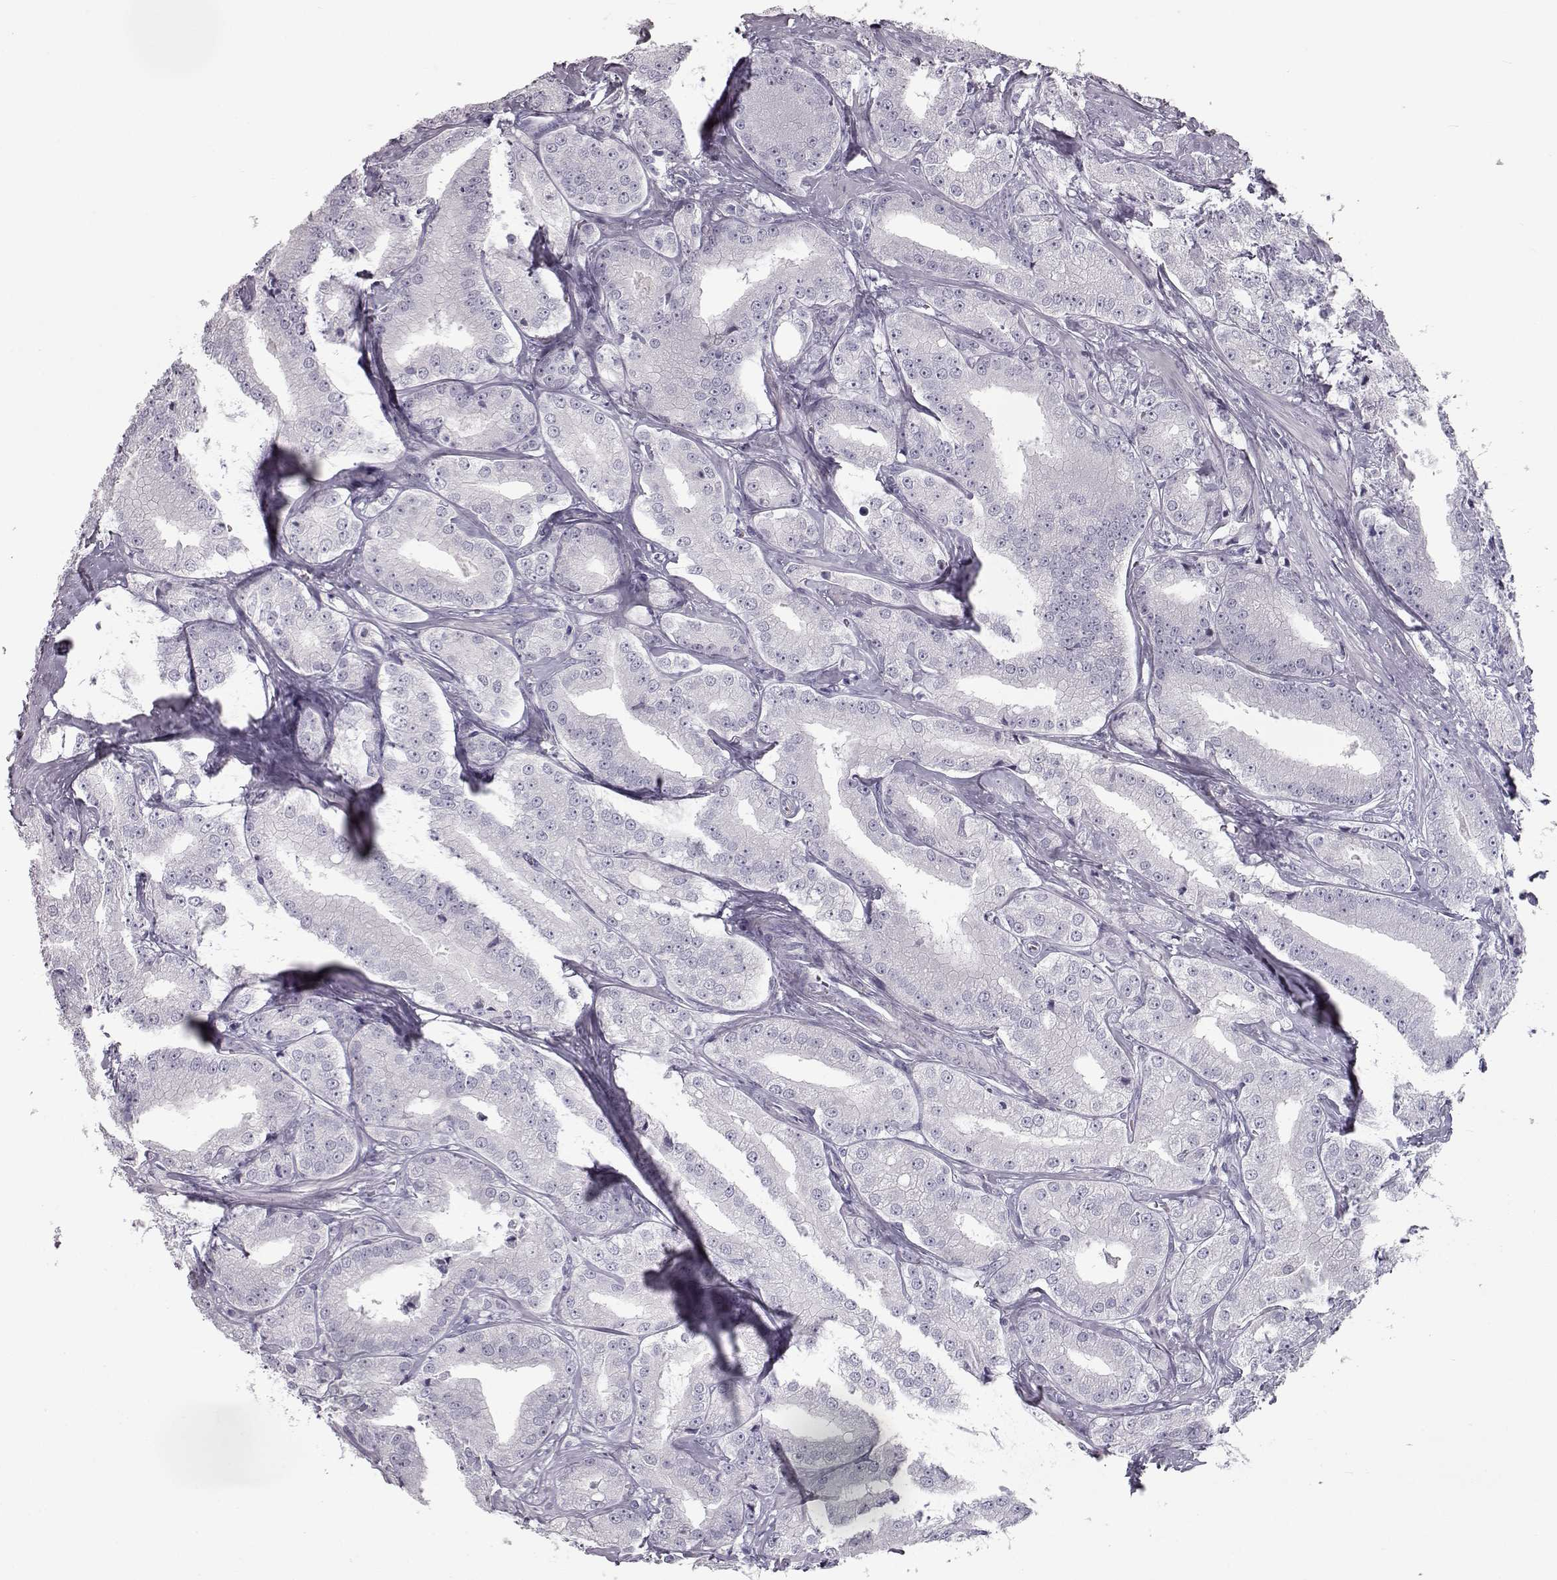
{"staining": {"intensity": "negative", "quantity": "none", "location": "none"}, "tissue": "prostate cancer", "cell_type": "Tumor cells", "image_type": "cancer", "snomed": [{"axis": "morphology", "description": "Adenocarcinoma, High grade"}, {"axis": "topography", "description": "Prostate"}], "caption": "This is an IHC photomicrograph of prostate cancer. There is no expression in tumor cells.", "gene": "CCL19", "patient": {"sex": "male", "age": 64}}